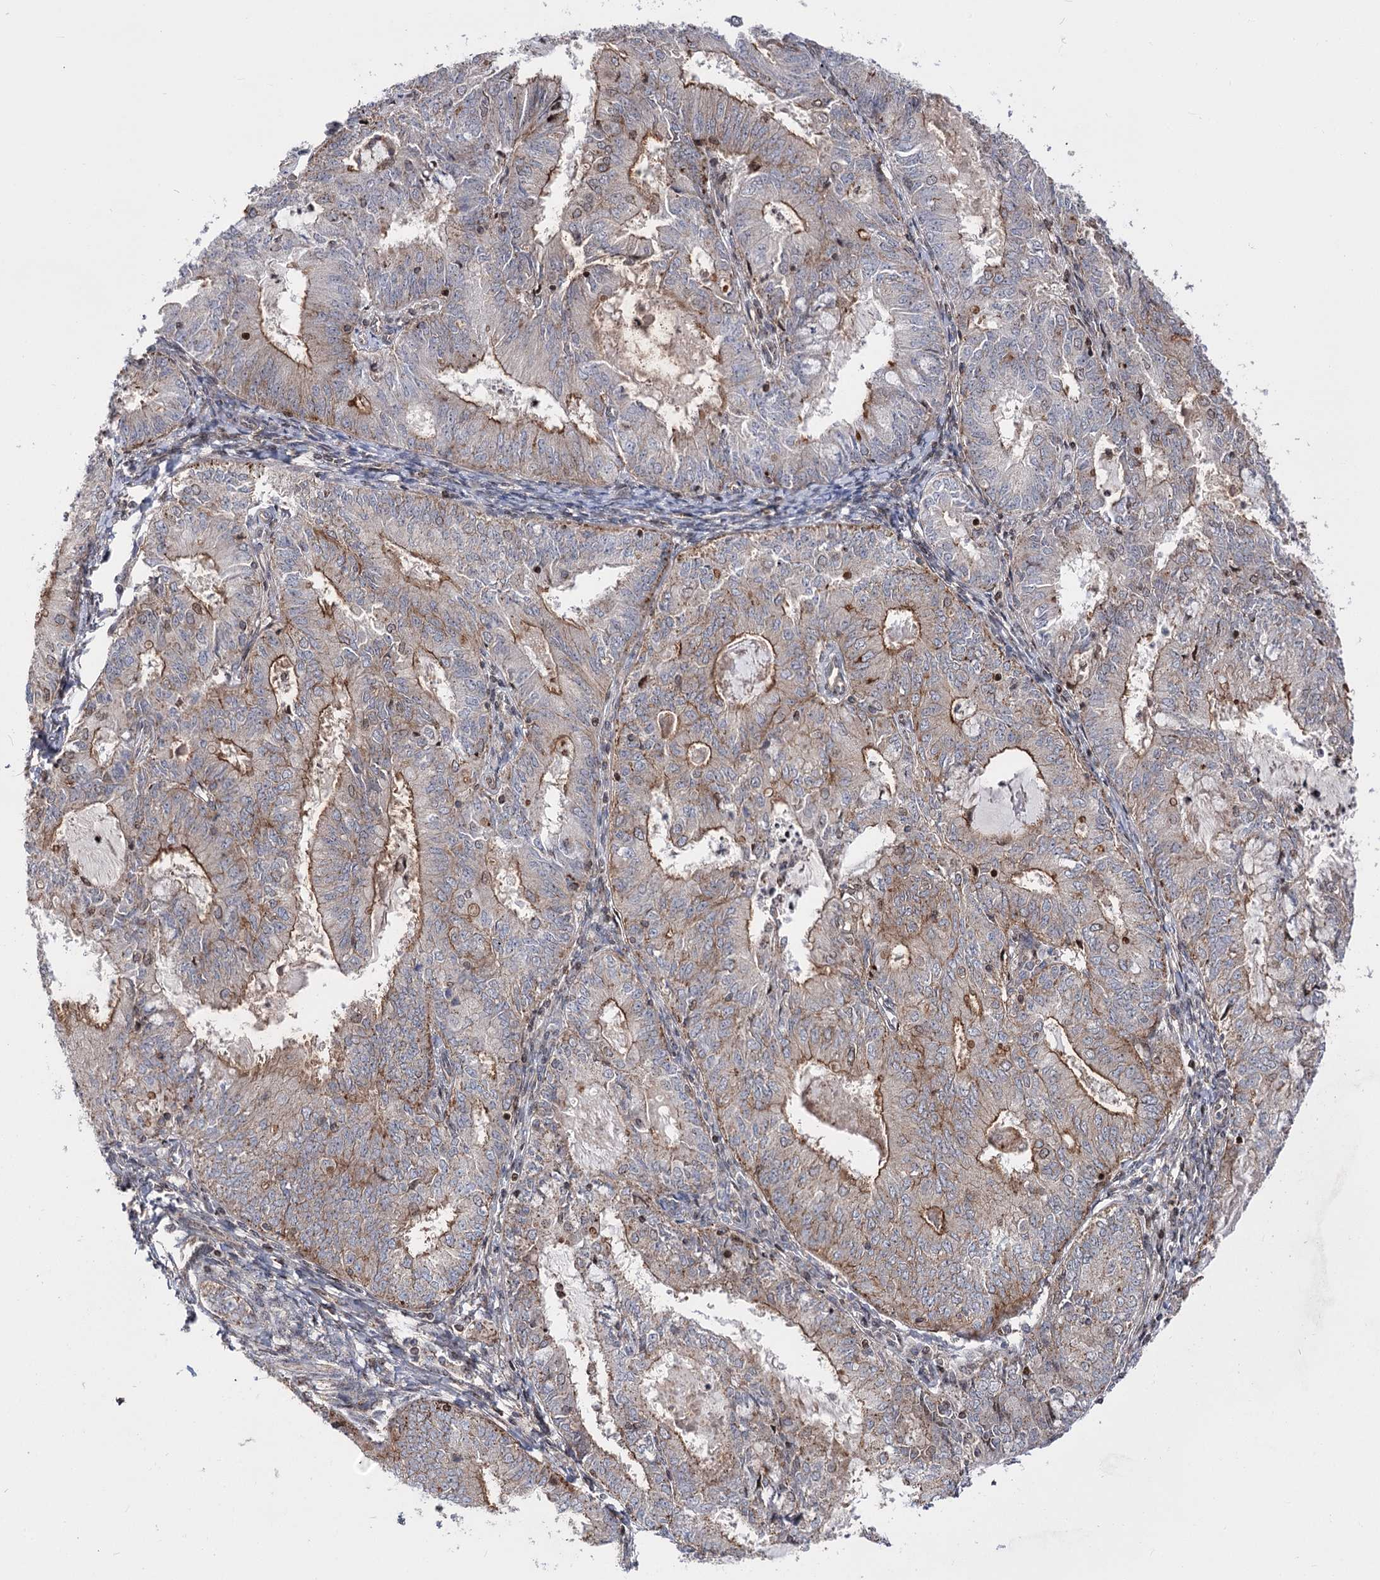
{"staining": {"intensity": "moderate", "quantity": "25%-75%", "location": "cytoplasmic/membranous"}, "tissue": "endometrial cancer", "cell_type": "Tumor cells", "image_type": "cancer", "snomed": [{"axis": "morphology", "description": "Adenocarcinoma, NOS"}, {"axis": "topography", "description": "Endometrium"}], "caption": "Immunohistochemical staining of endometrial cancer (adenocarcinoma) displays moderate cytoplasmic/membranous protein staining in about 25%-75% of tumor cells.", "gene": "ZFYVE27", "patient": {"sex": "female", "age": 57}}